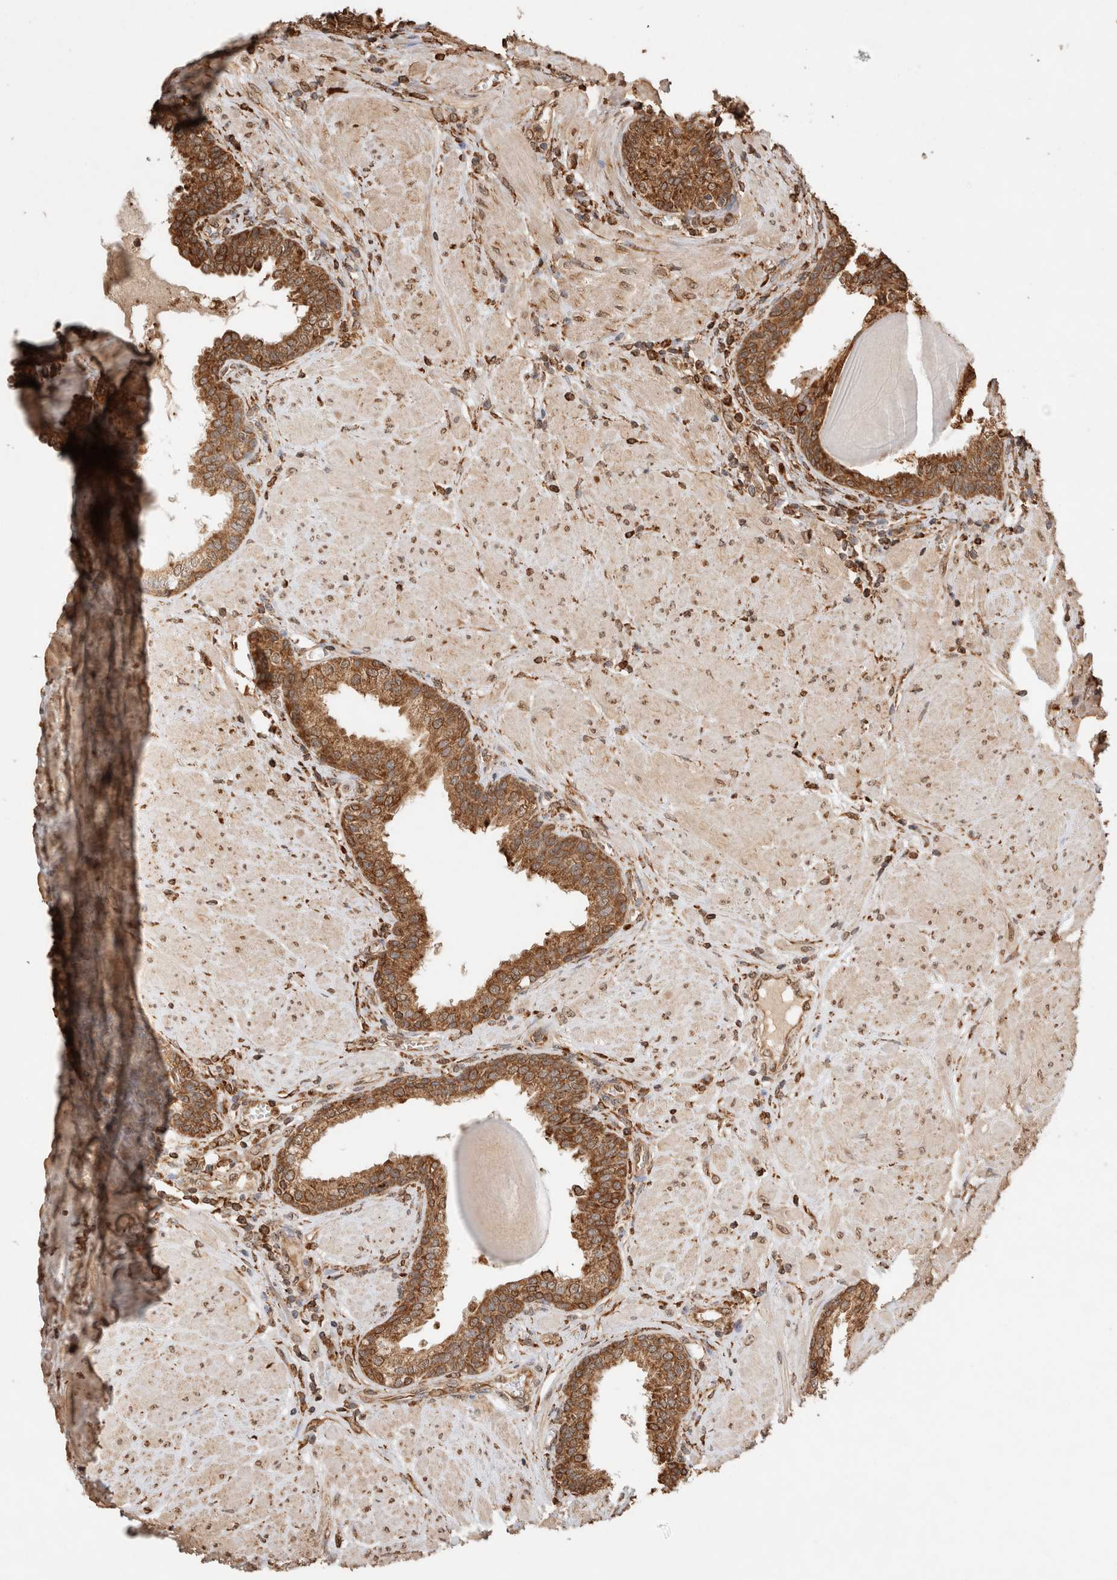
{"staining": {"intensity": "moderate", "quantity": ">75%", "location": "cytoplasmic/membranous"}, "tissue": "prostate", "cell_type": "Glandular cells", "image_type": "normal", "snomed": [{"axis": "morphology", "description": "Normal tissue, NOS"}, {"axis": "topography", "description": "Prostate"}], "caption": "Moderate cytoplasmic/membranous protein expression is seen in about >75% of glandular cells in prostate. The protein is stained brown, and the nuclei are stained in blue (DAB IHC with brightfield microscopy, high magnification).", "gene": "ERAP1", "patient": {"sex": "male", "age": 51}}